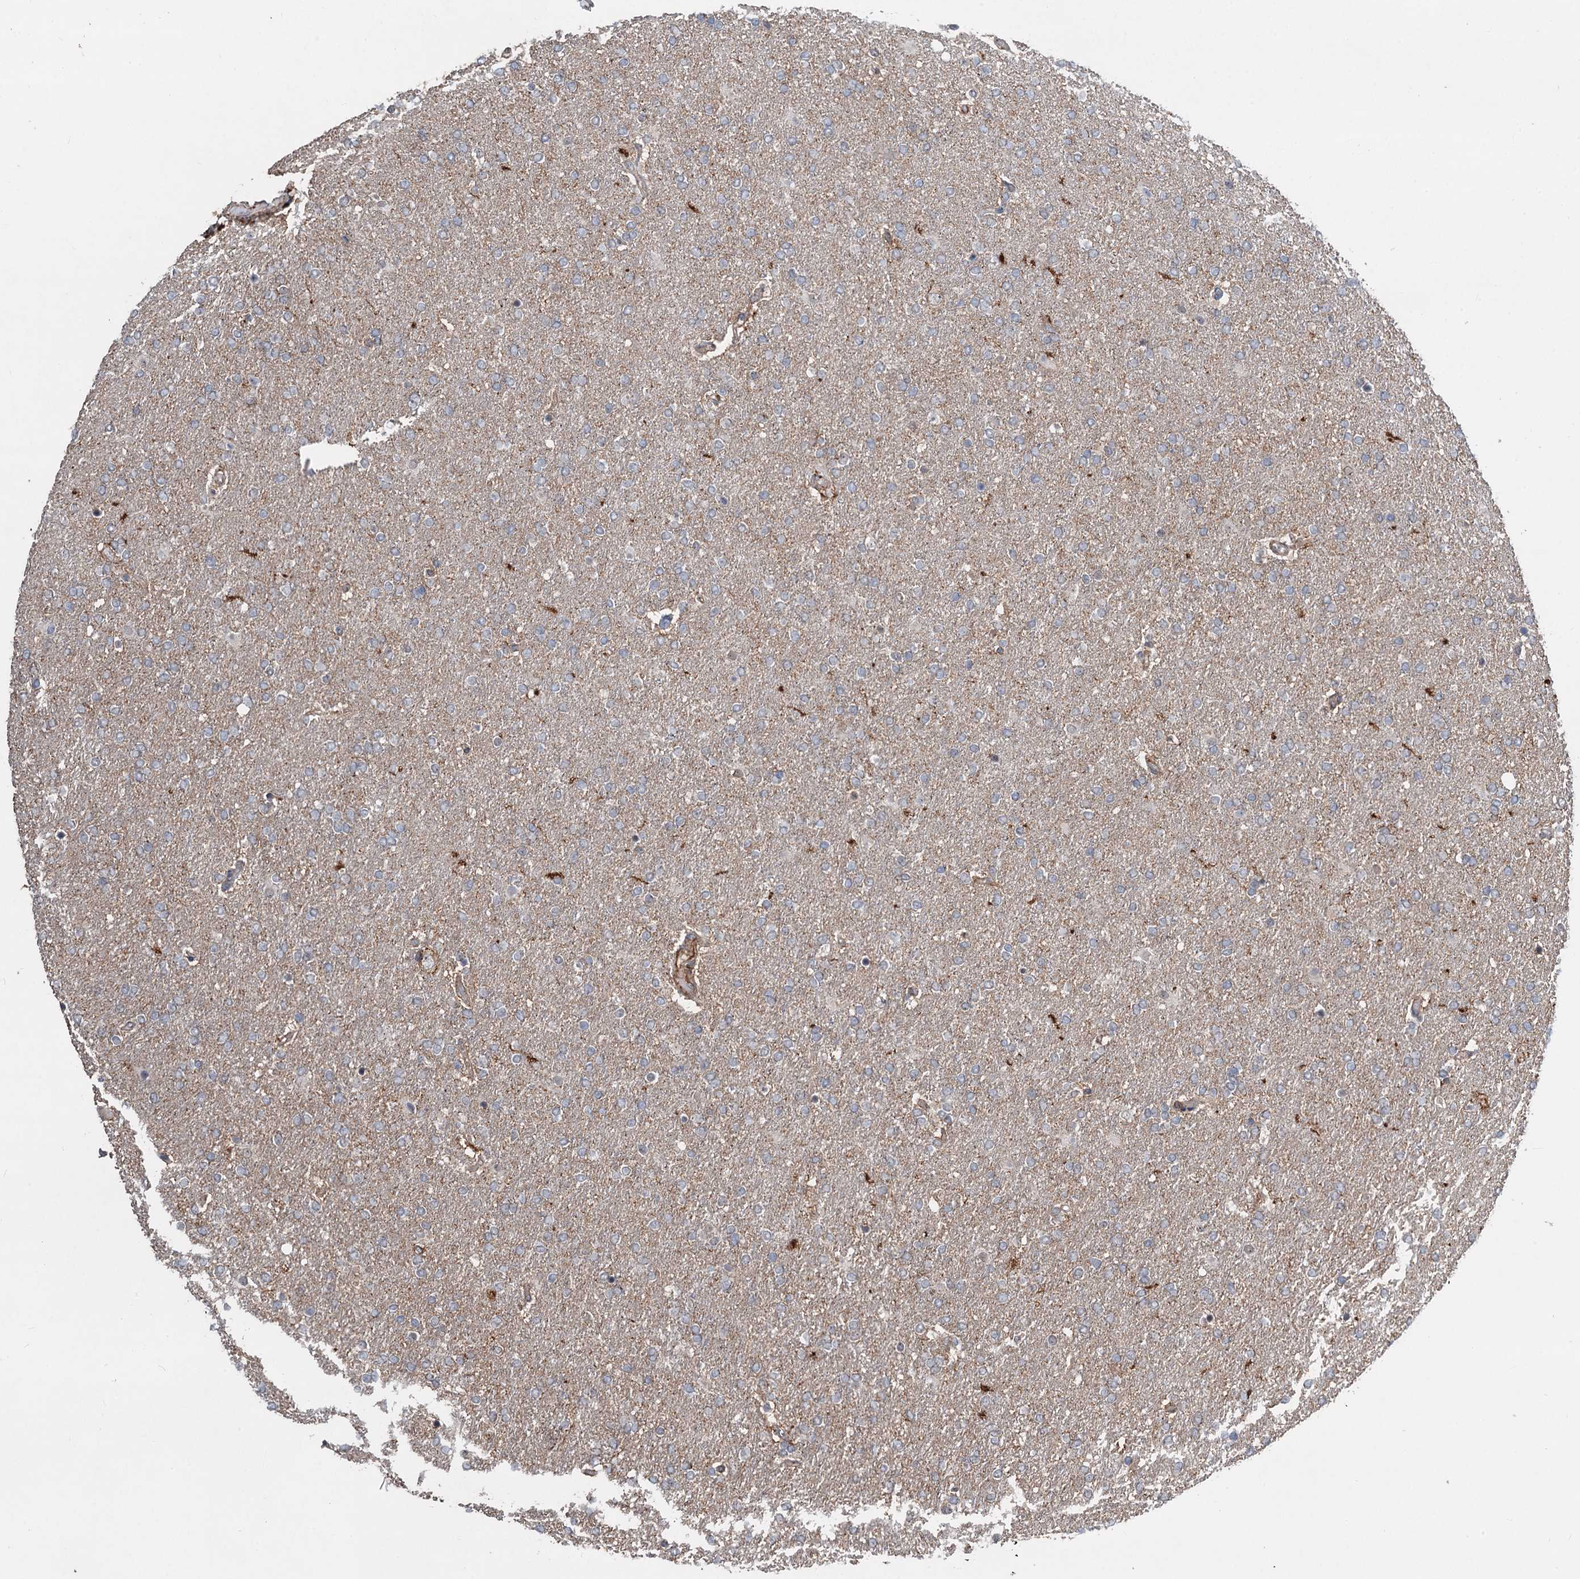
{"staining": {"intensity": "negative", "quantity": "none", "location": "none"}, "tissue": "glioma", "cell_type": "Tumor cells", "image_type": "cancer", "snomed": [{"axis": "morphology", "description": "Glioma, malignant, High grade"}, {"axis": "topography", "description": "Brain"}], "caption": "Immunohistochemistry (IHC) of human glioma reveals no staining in tumor cells. (Stains: DAB (3,3'-diaminobenzidine) IHC with hematoxylin counter stain, Microscopy: brightfield microscopy at high magnification).", "gene": "TMA16", "patient": {"sex": "male", "age": 72}}